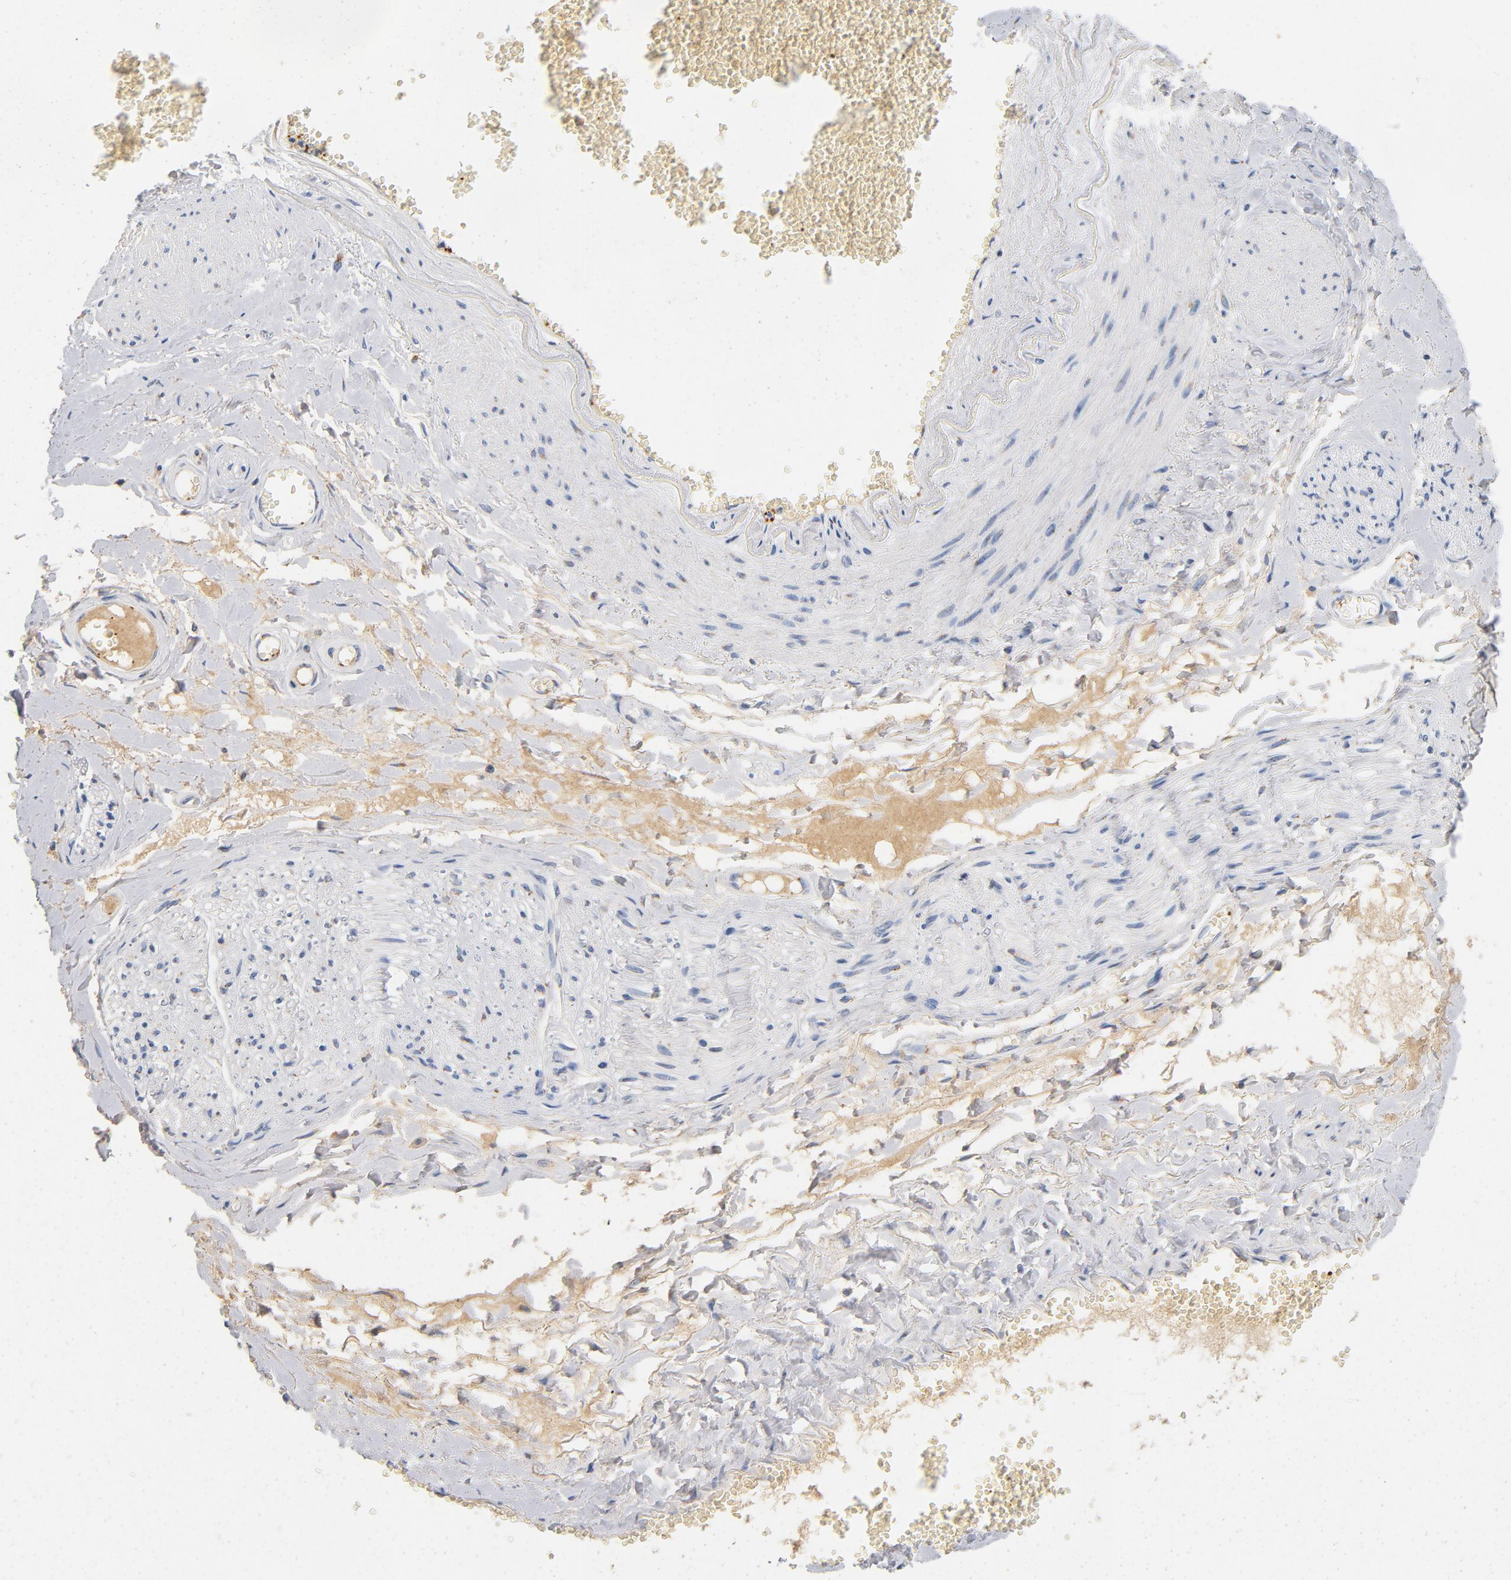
{"staining": {"intensity": "negative", "quantity": "none", "location": "none"}, "tissue": "adipose tissue", "cell_type": "Adipocytes", "image_type": "normal", "snomed": [{"axis": "morphology", "description": "Normal tissue, NOS"}, {"axis": "morphology", "description": "Inflammation, NOS"}, {"axis": "topography", "description": "Salivary gland"}, {"axis": "topography", "description": "Peripheral nerve tissue"}], "caption": "DAB immunohistochemical staining of benign human adipose tissue displays no significant positivity in adipocytes.", "gene": "LMAN2", "patient": {"sex": "female", "age": 75}}